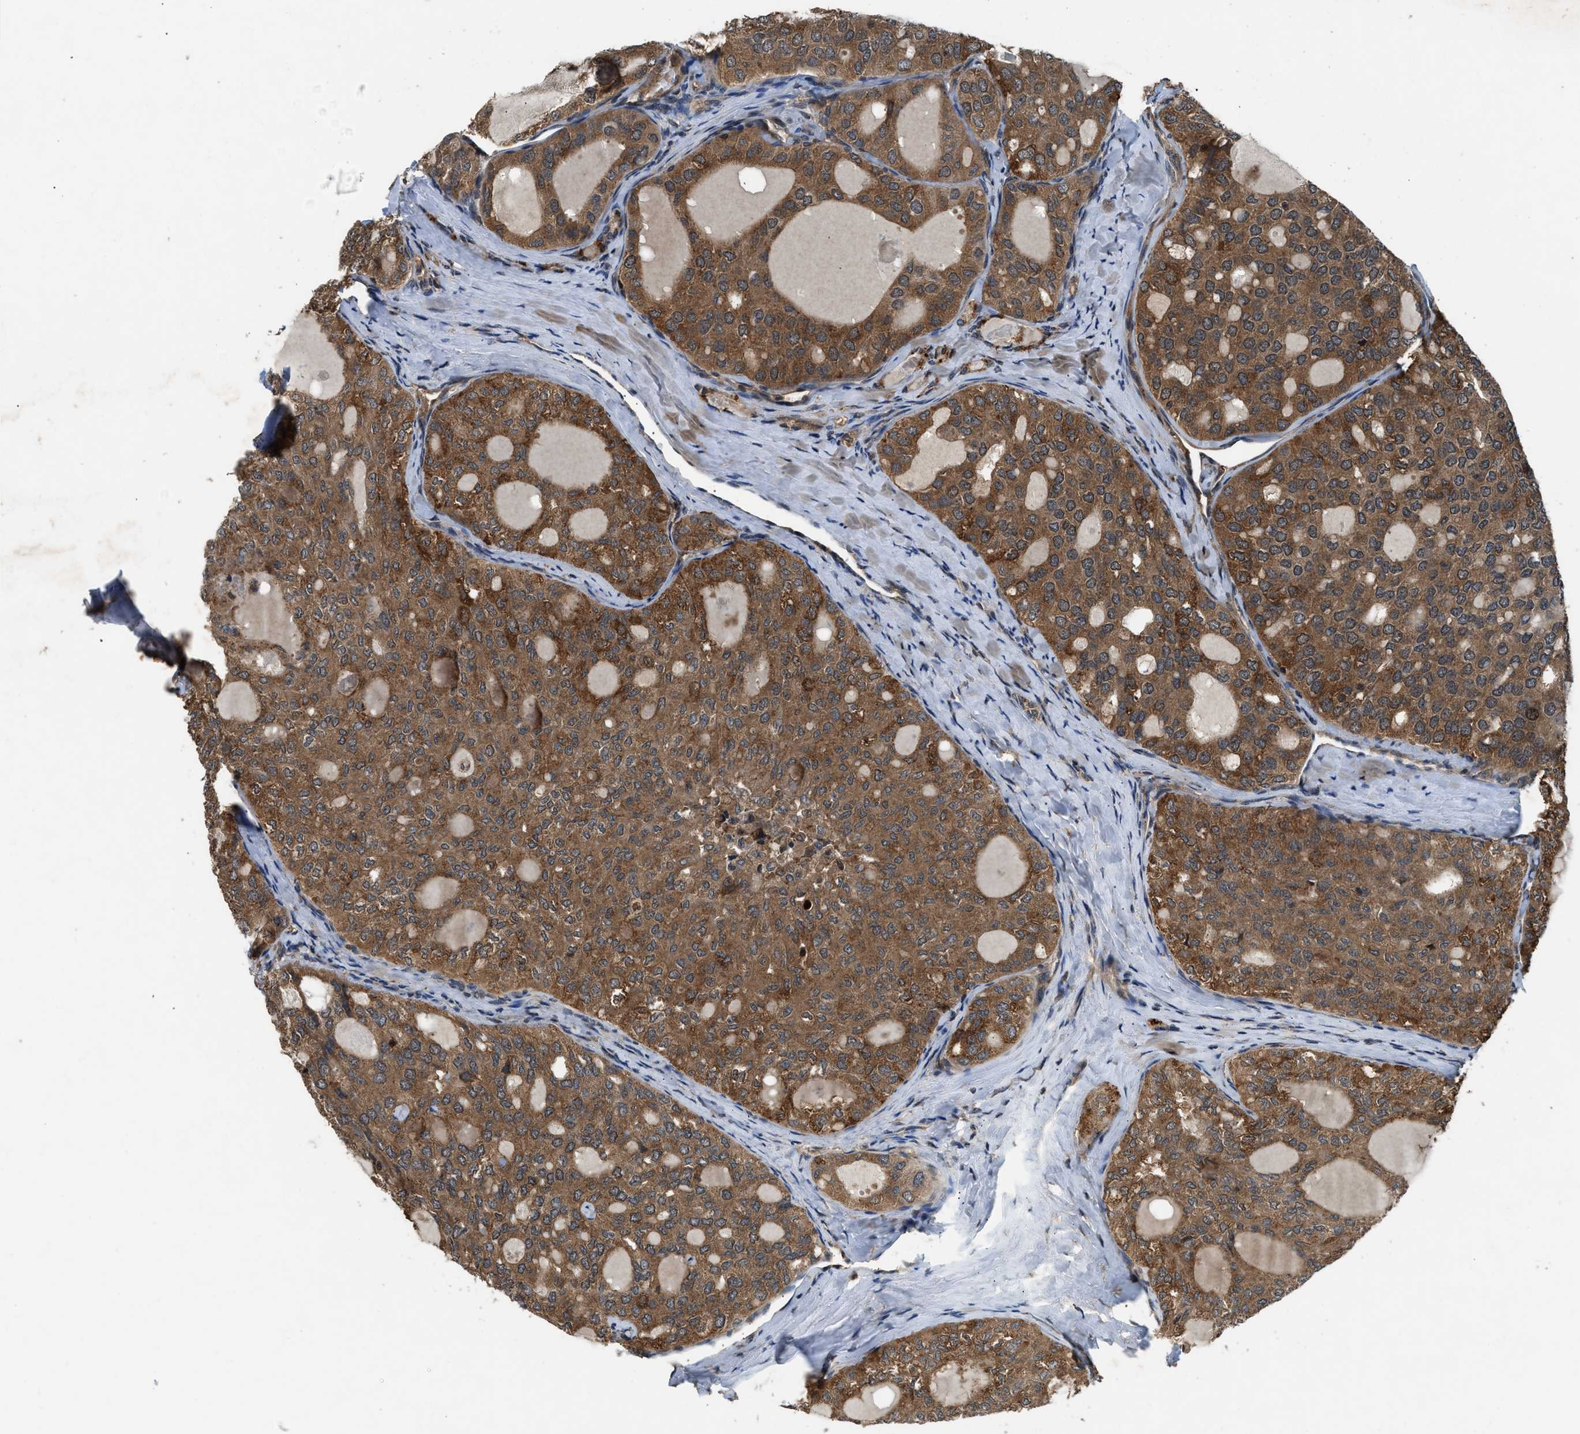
{"staining": {"intensity": "moderate", "quantity": ">75%", "location": "cytoplasmic/membranous"}, "tissue": "thyroid cancer", "cell_type": "Tumor cells", "image_type": "cancer", "snomed": [{"axis": "morphology", "description": "Follicular adenoma carcinoma, NOS"}, {"axis": "topography", "description": "Thyroid gland"}], "caption": "Thyroid cancer (follicular adenoma carcinoma) stained with a protein marker reveals moderate staining in tumor cells.", "gene": "RPS6KB1", "patient": {"sex": "male", "age": 75}}